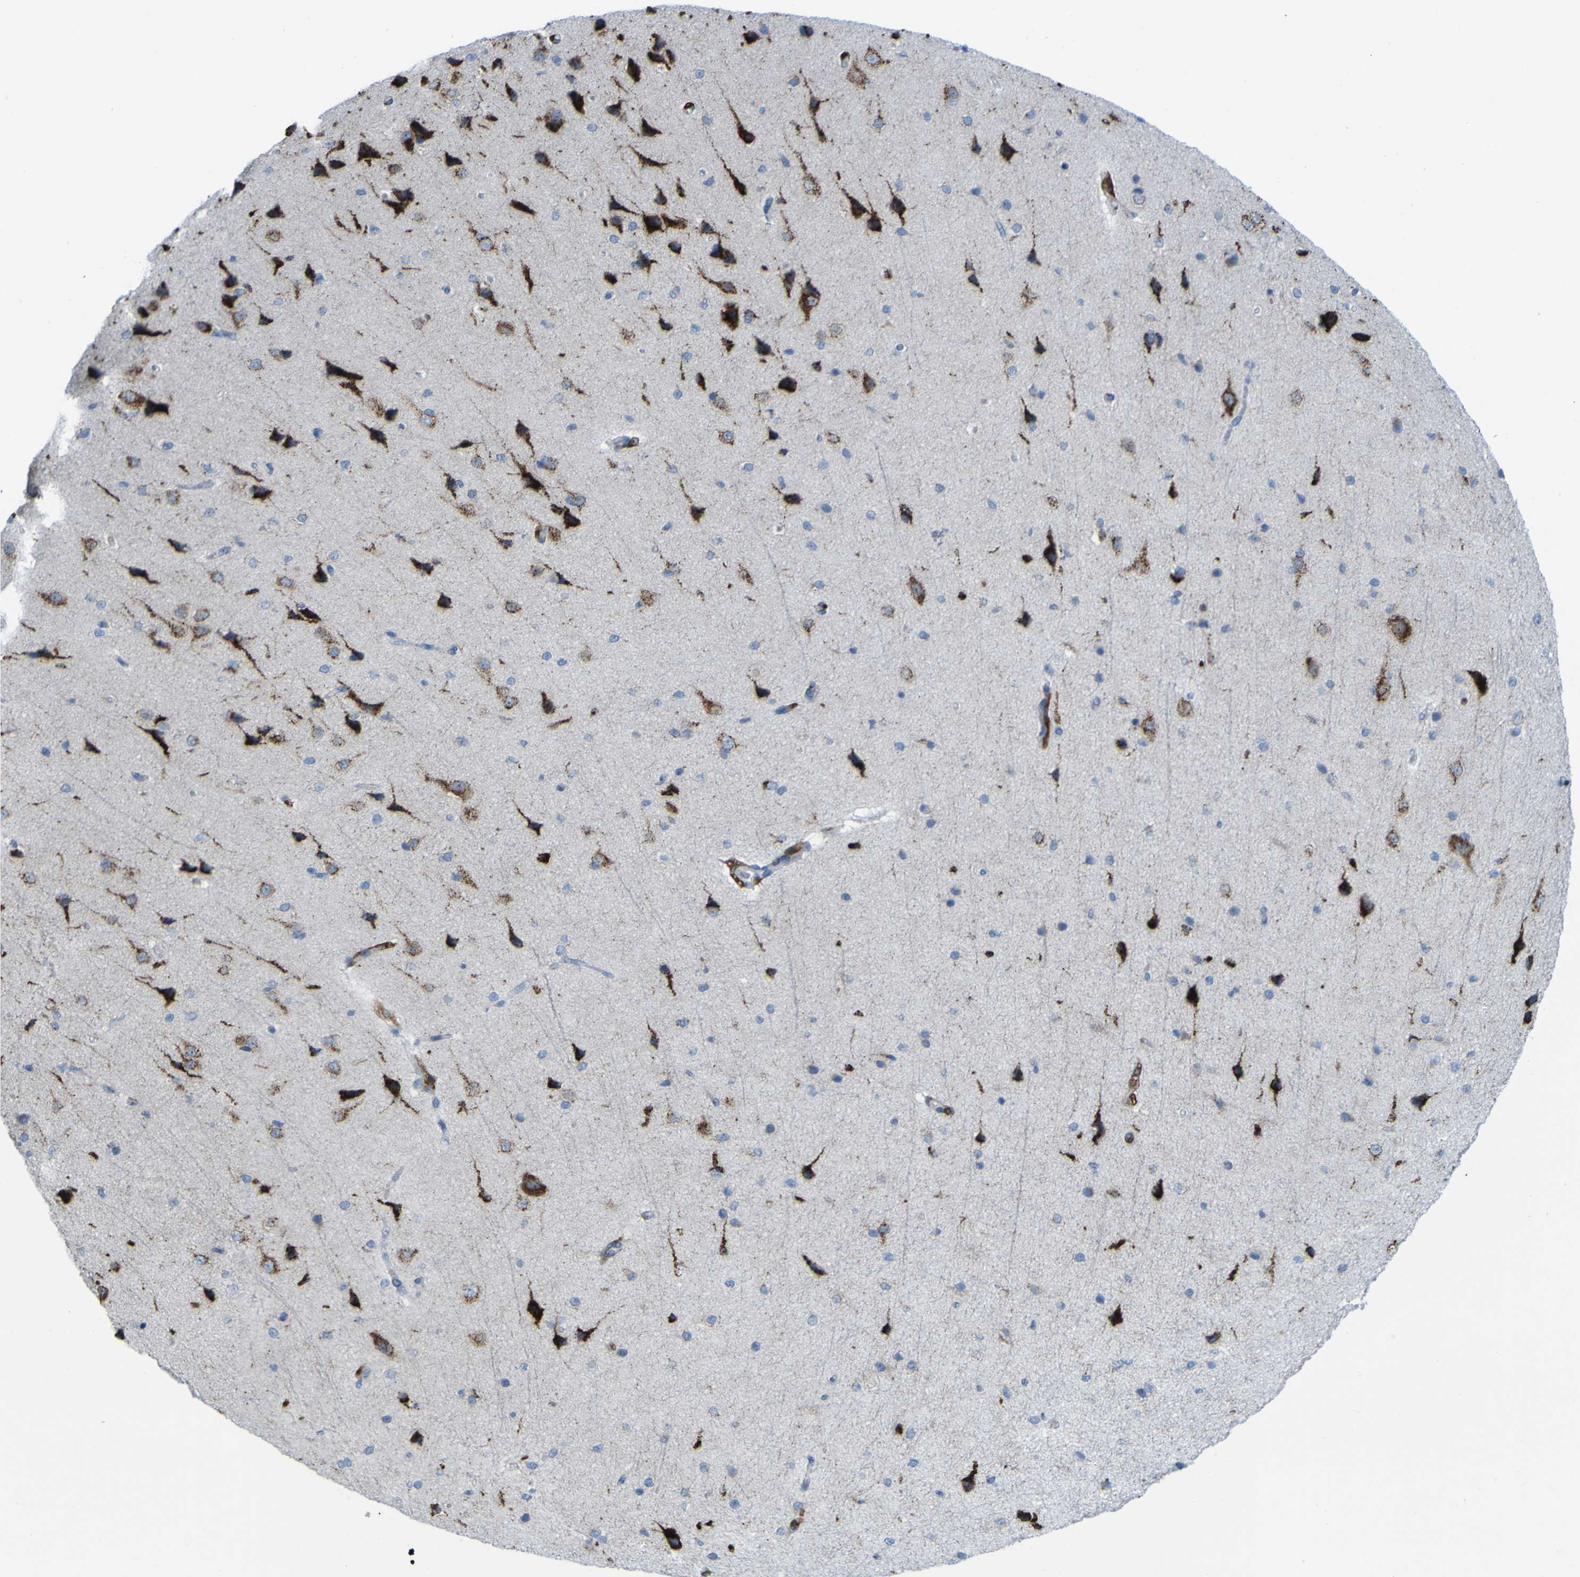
{"staining": {"intensity": "negative", "quantity": "none", "location": "none"}, "tissue": "cerebral cortex", "cell_type": "Endothelial cells", "image_type": "normal", "snomed": [{"axis": "morphology", "description": "Normal tissue, NOS"}, {"axis": "morphology", "description": "Developmental malformation"}, {"axis": "topography", "description": "Cerebral cortex"}], "caption": "The photomicrograph shows no staining of endothelial cells in normal cerebral cortex. (Immunohistochemistry, brightfield microscopy, high magnification).", "gene": "PLD3", "patient": {"sex": "female", "age": 30}}